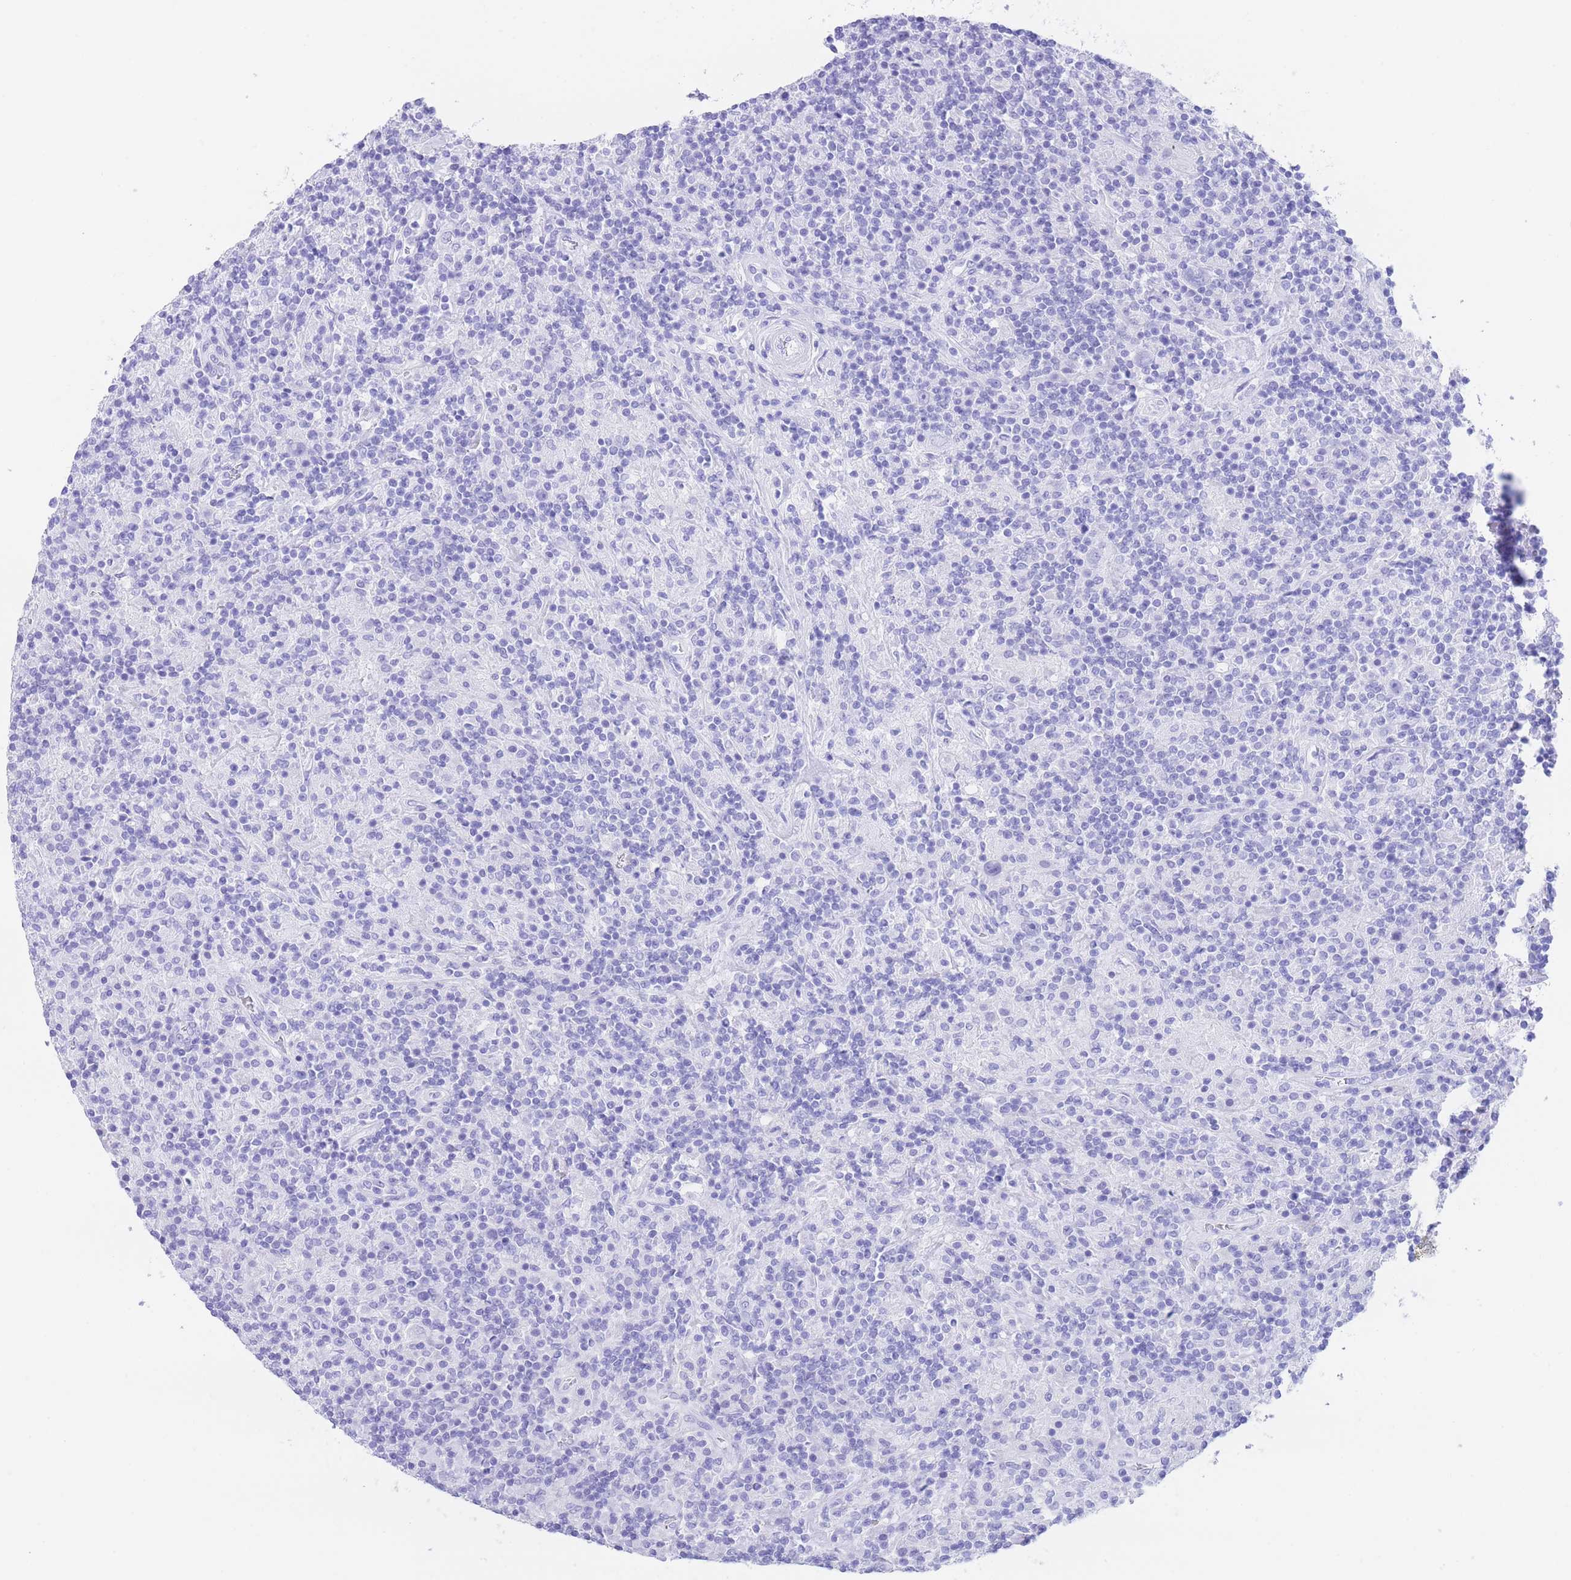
{"staining": {"intensity": "negative", "quantity": "none", "location": "none"}, "tissue": "lymphoma", "cell_type": "Tumor cells", "image_type": "cancer", "snomed": [{"axis": "morphology", "description": "Hodgkin's disease, NOS"}, {"axis": "topography", "description": "Lymph node"}], "caption": "DAB immunohistochemical staining of human Hodgkin's disease reveals no significant staining in tumor cells.", "gene": "SLCO1B3", "patient": {"sex": "male", "age": 70}}